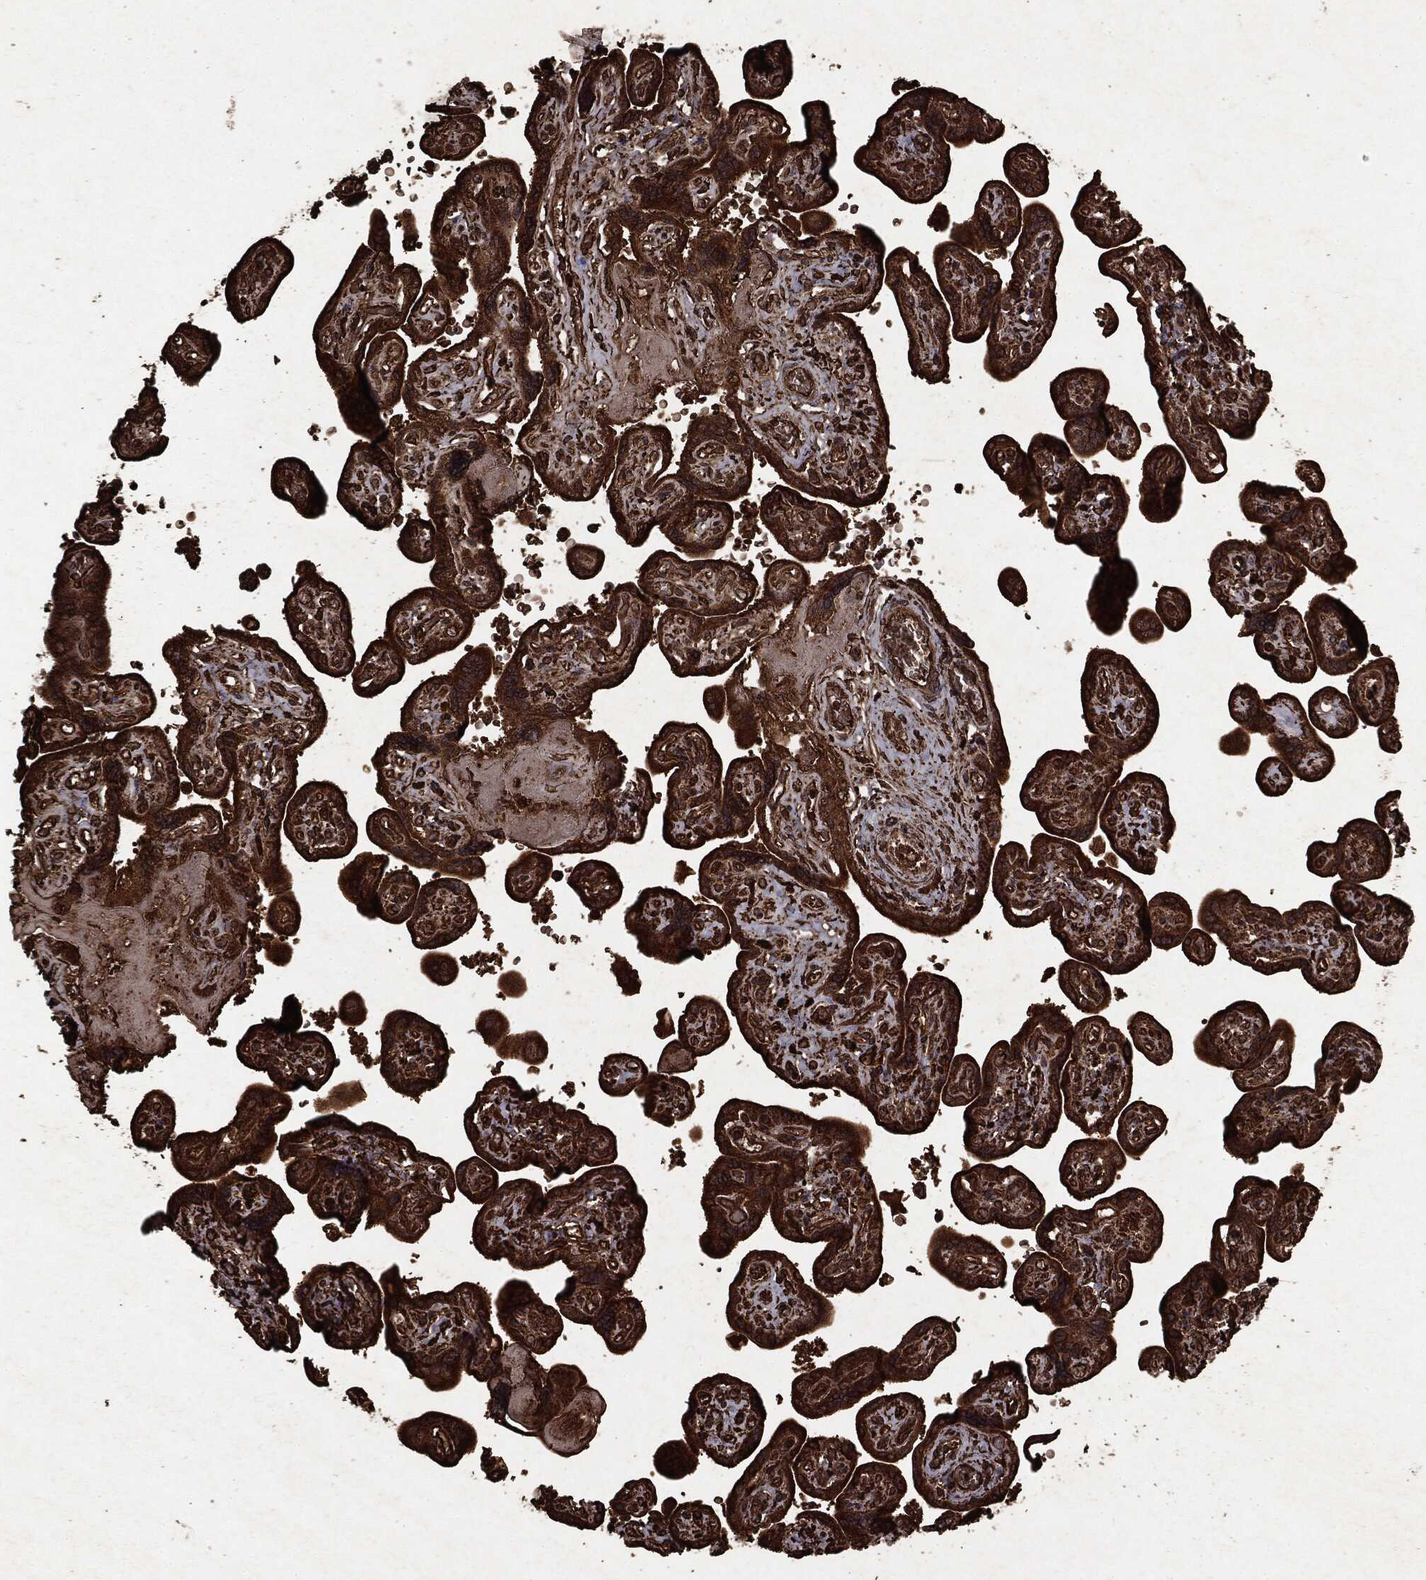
{"staining": {"intensity": "strong", "quantity": ">75%", "location": "cytoplasmic/membranous"}, "tissue": "placenta", "cell_type": "Decidual cells", "image_type": "normal", "snomed": [{"axis": "morphology", "description": "Normal tissue, NOS"}, {"axis": "topography", "description": "Placenta"}], "caption": "IHC image of benign placenta: placenta stained using immunohistochemistry demonstrates high levels of strong protein expression localized specifically in the cytoplasmic/membranous of decidual cells, appearing as a cytoplasmic/membranous brown color.", "gene": "ARAF", "patient": {"sex": "female", "age": 32}}